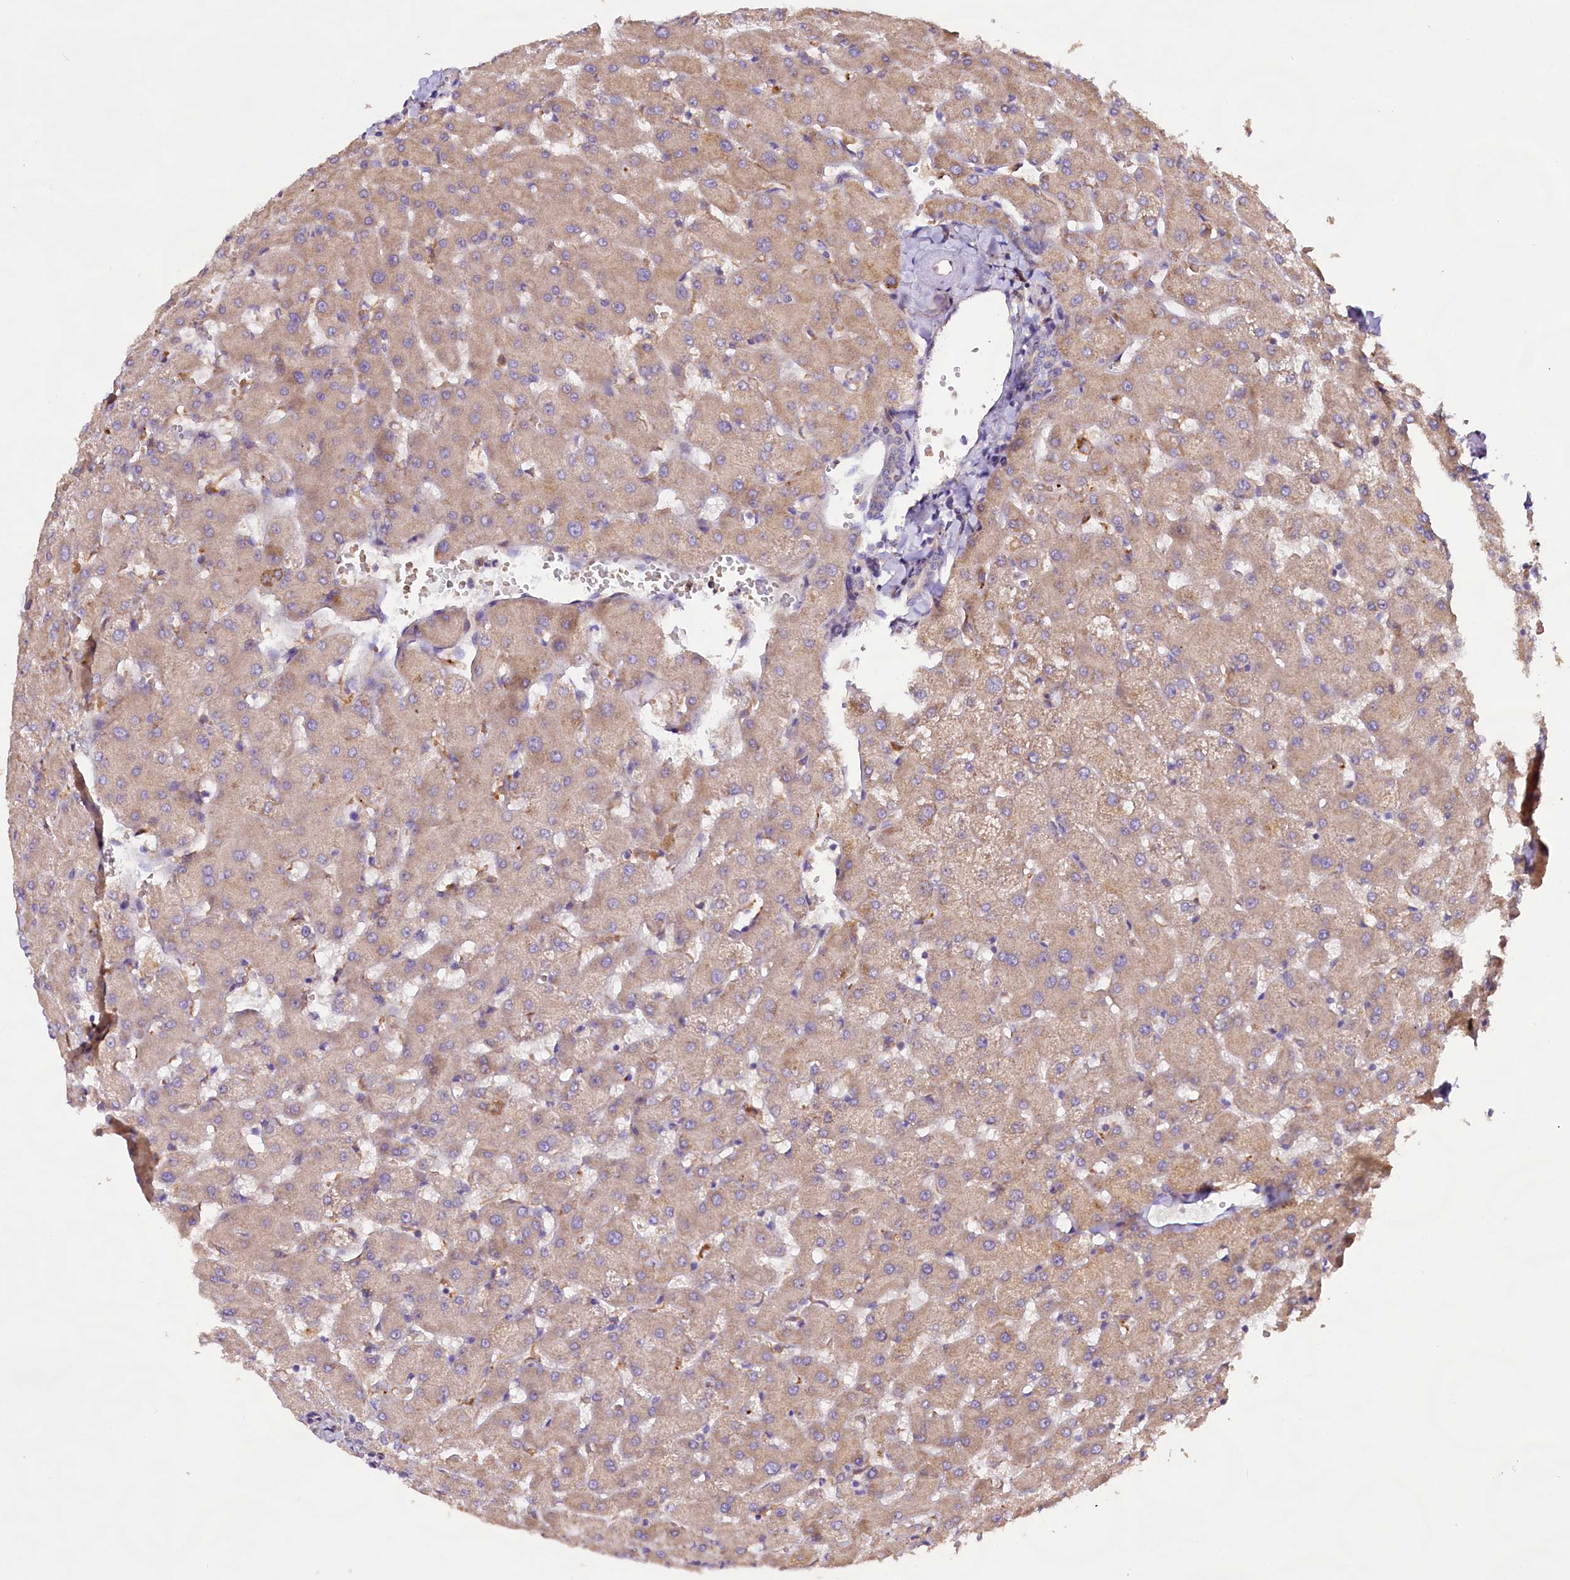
{"staining": {"intensity": "negative", "quantity": "none", "location": "none"}, "tissue": "liver", "cell_type": "Cholangiocytes", "image_type": "normal", "snomed": [{"axis": "morphology", "description": "Normal tissue, NOS"}, {"axis": "topography", "description": "Liver"}], "caption": "A high-resolution micrograph shows immunohistochemistry staining of normal liver, which reveals no significant staining in cholangiocytes.", "gene": "DMXL2", "patient": {"sex": "female", "age": 63}}